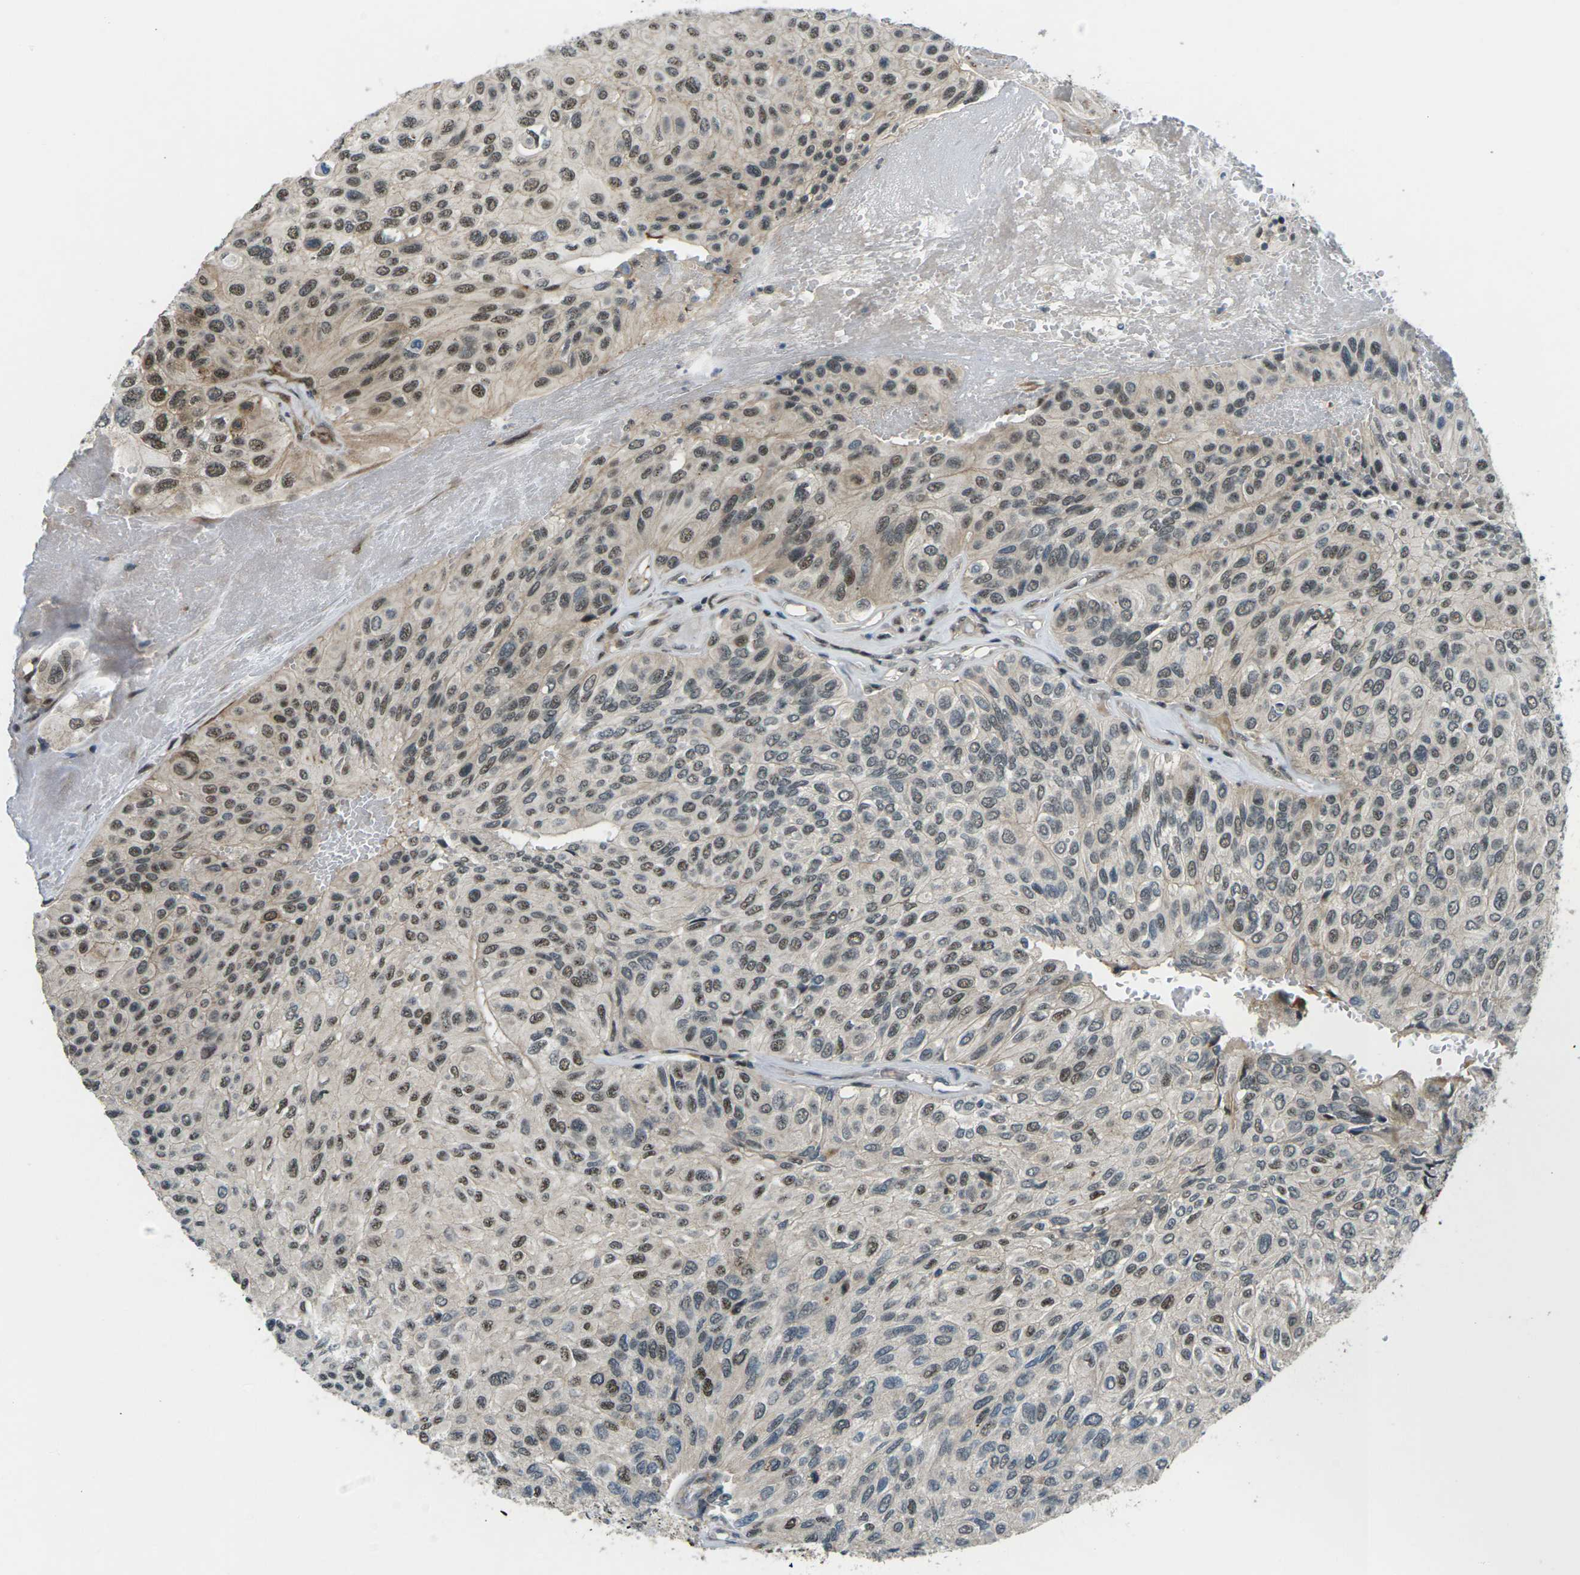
{"staining": {"intensity": "moderate", "quantity": ">75%", "location": "cytoplasmic/membranous,nuclear"}, "tissue": "urothelial cancer", "cell_type": "Tumor cells", "image_type": "cancer", "snomed": [{"axis": "morphology", "description": "Urothelial carcinoma, High grade"}, {"axis": "topography", "description": "Urinary bladder"}], "caption": "Moderate cytoplasmic/membranous and nuclear positivity is identified in about >75% of tumor cells in urothelial cancer. (brown staining indicates protein expression, while blue staining denotes nuclei).", "gene": "UBE2S", "patient": {"sex": "male", "age": 66}}